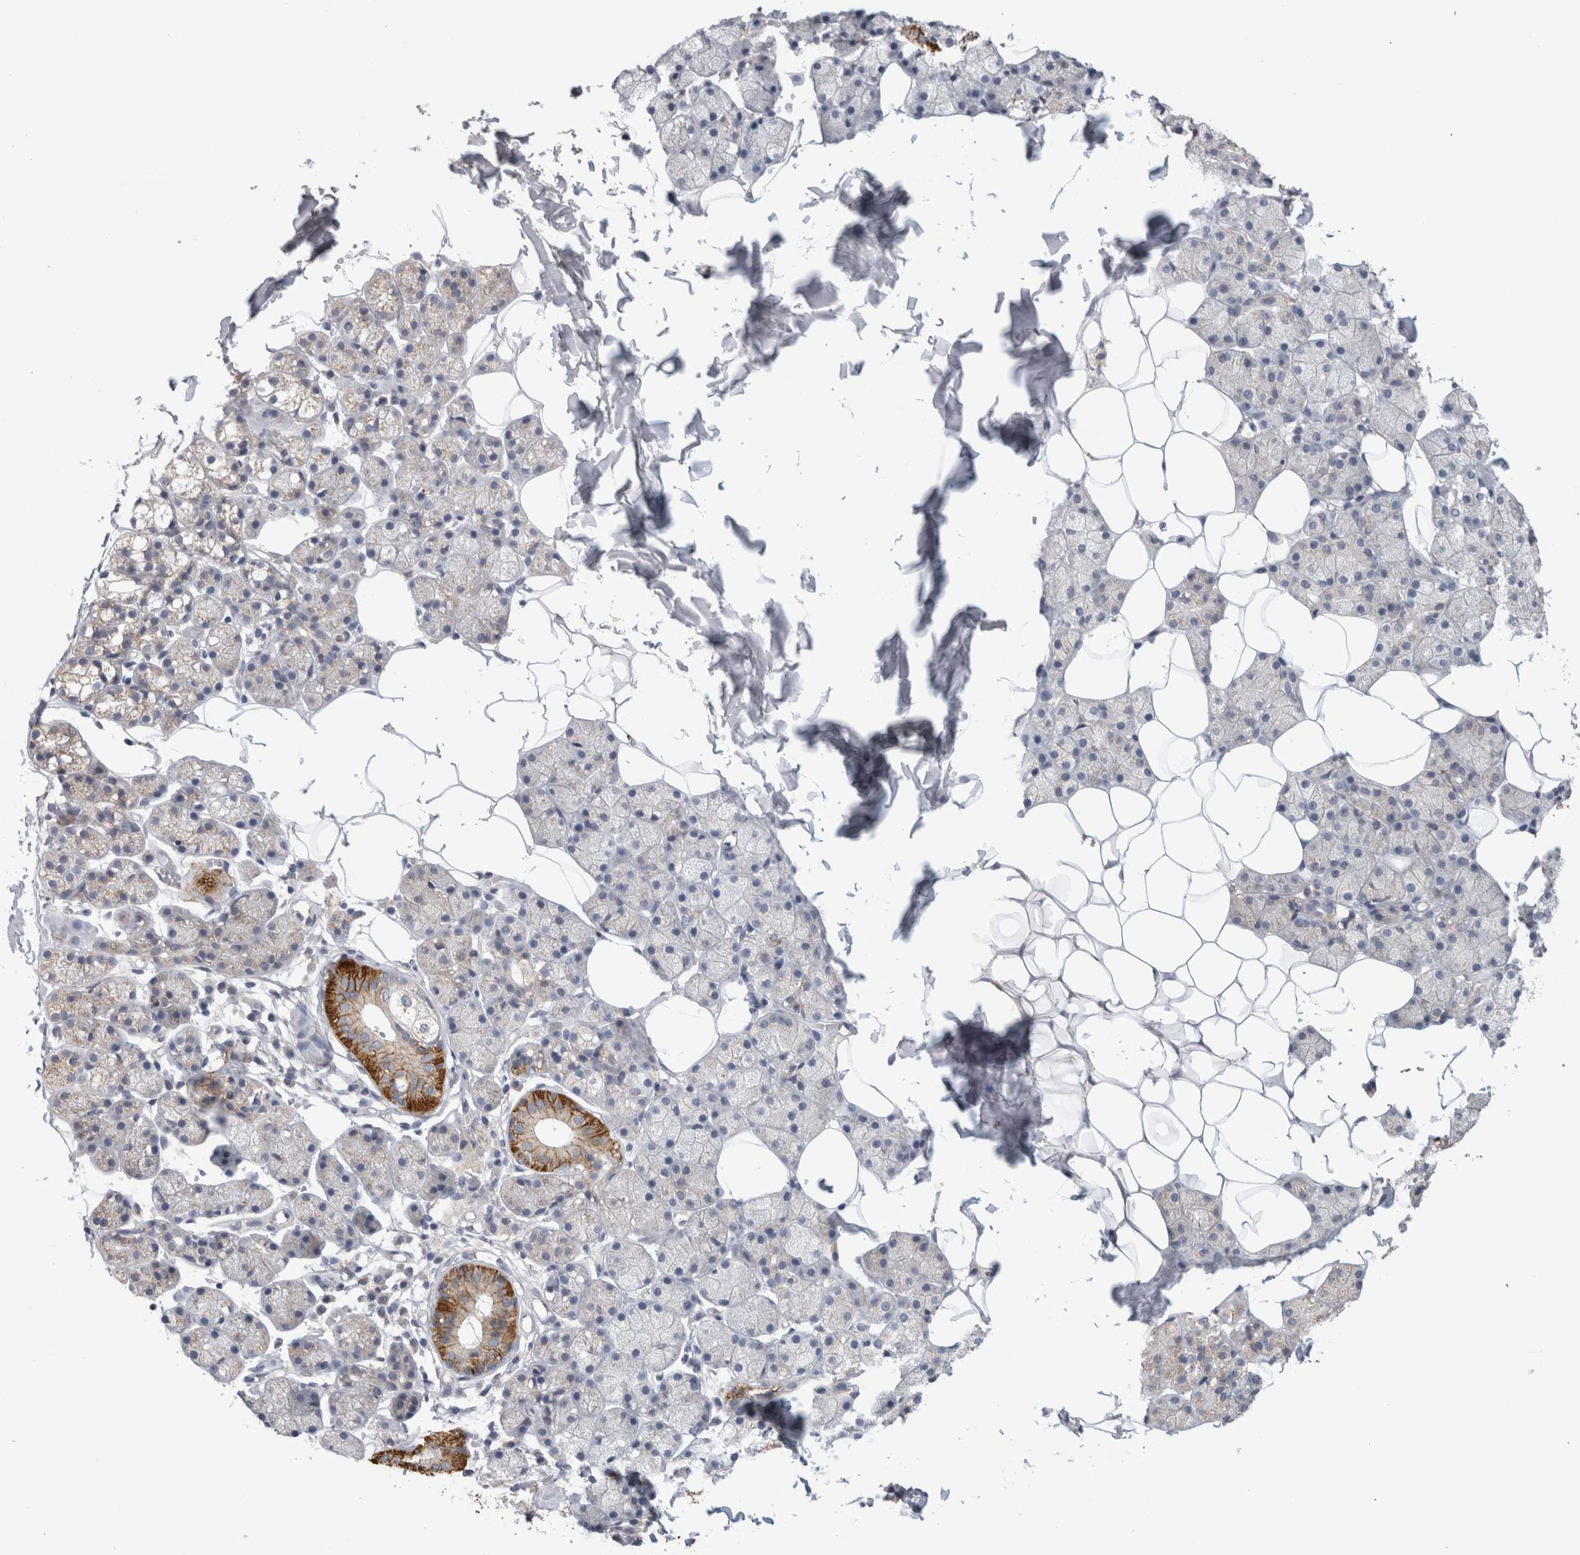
{"staining": {"intensity": "strong", "quantity": "<25%", "location": "cytoplasmic/membranous"}, "tissue": "salivary gland", "cell_type": "Glandular cells", "image_type": "normal", "snomed": [{"axis": "morphology", "description": "Normal tissue, NOS"}, {"axis": "topography", "description": "Salivary gland"}], "caption": "Salivary gland stained with DAB immunohistochemistry (IHC) reveals medium levels of strong cytoplasmic/membranous positivity in about <25% of glandular cells. (Stains: DAB (3,3'-diaminobenzidine) in brown, nuclei in blue, Microscopy: brightfield microscopy at high magnification).", "gene": "CNTFR", "patient": {"sex": "female", "age": 33}}